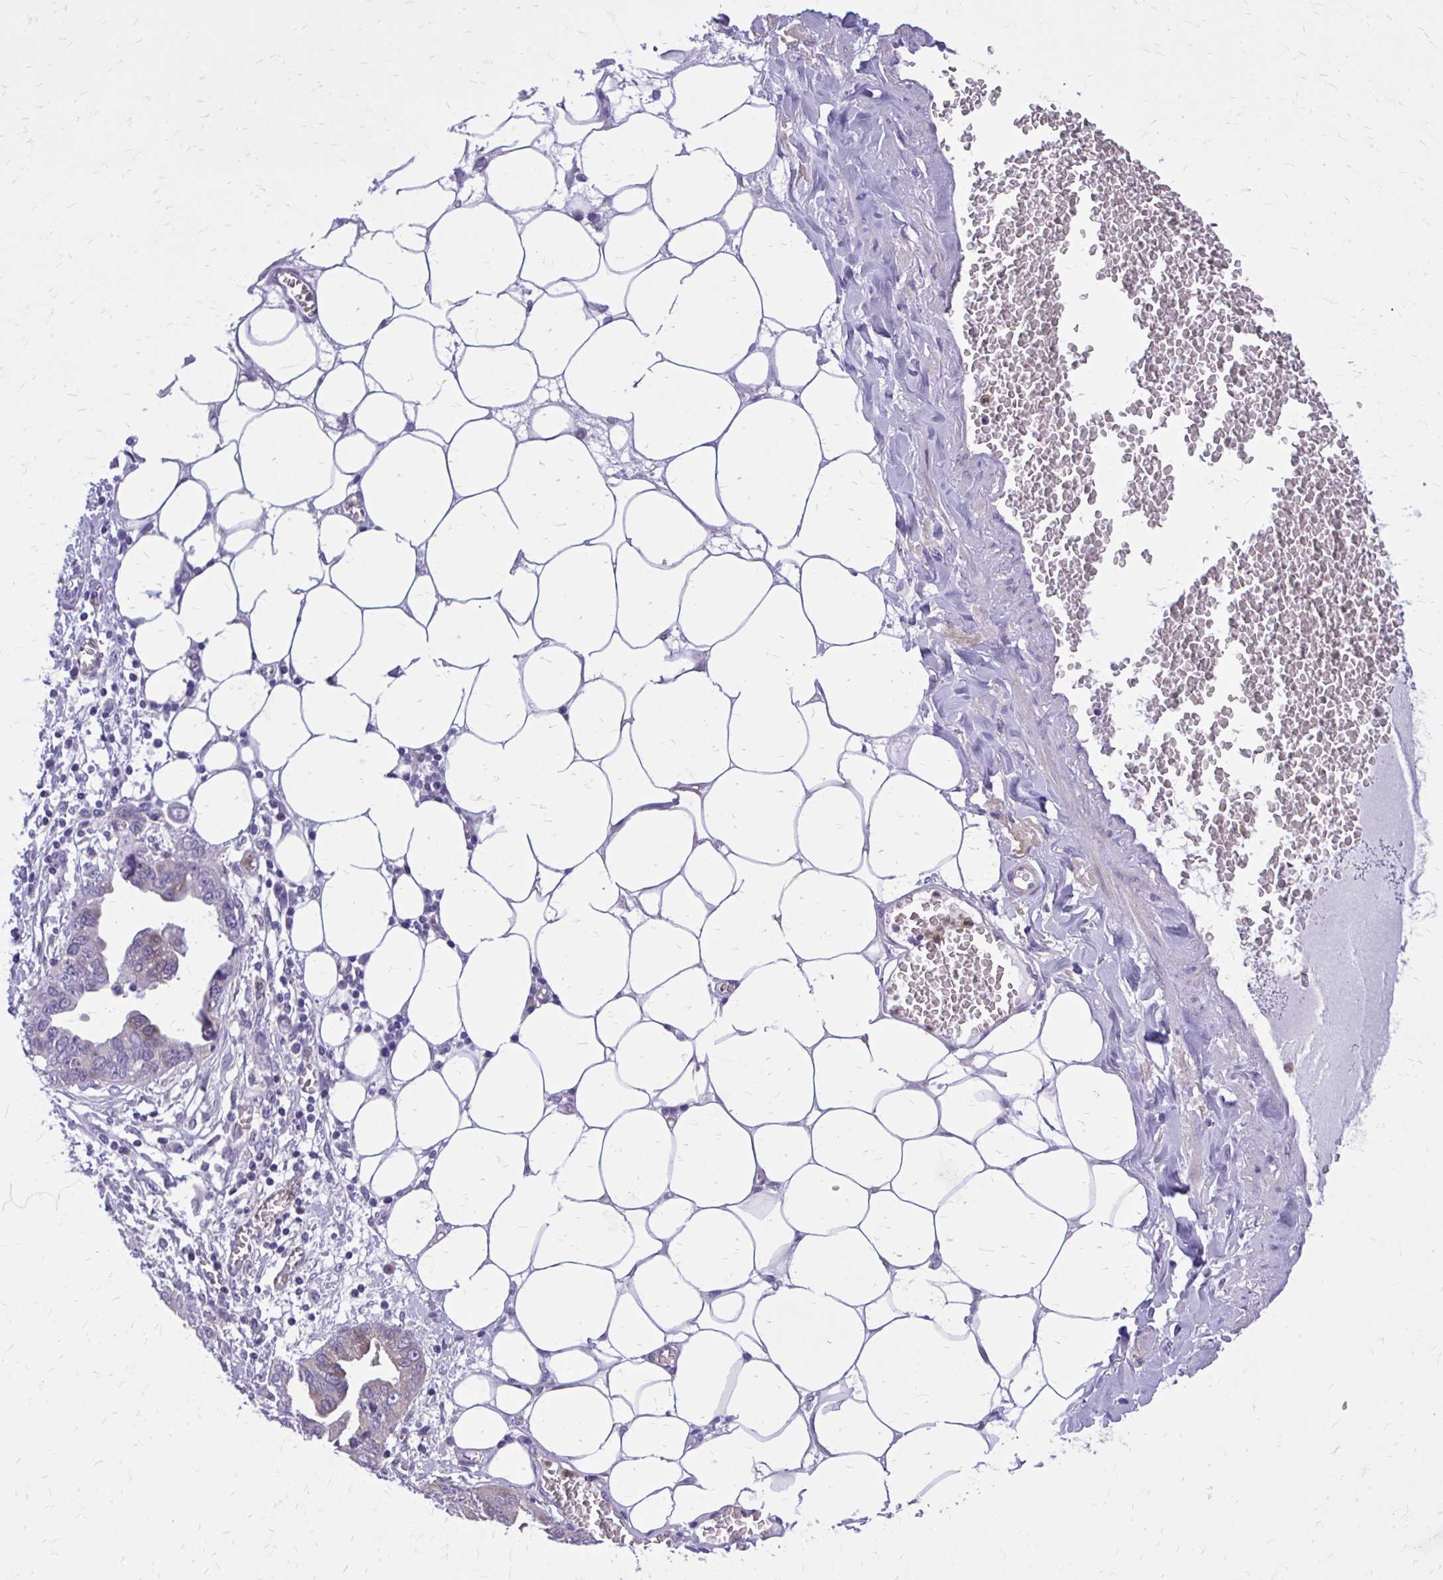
{"staining": {"intensity": "moderate", "quantity": "<25%", "location": "cytoplasmic/membranous"}, "tissue": "ovarian cancer", "cell_type": "Tumor cells", "image_type": "cancer", "snomed": [{"axis": "morphology", "description": "Cystadenocarcinoma, serous, NOS"}, {"axis": "topography", "description": "Ovary"}], "caption": "Ovarian cancer (serous cystadenocarcinoma) stained with IHC exhibits moderate cytoplasmic/membranous expression in approximately <25% of tumor cells.", "gene": "ADAMTSL1", "patient": {"sex": "female", "age": 75}}